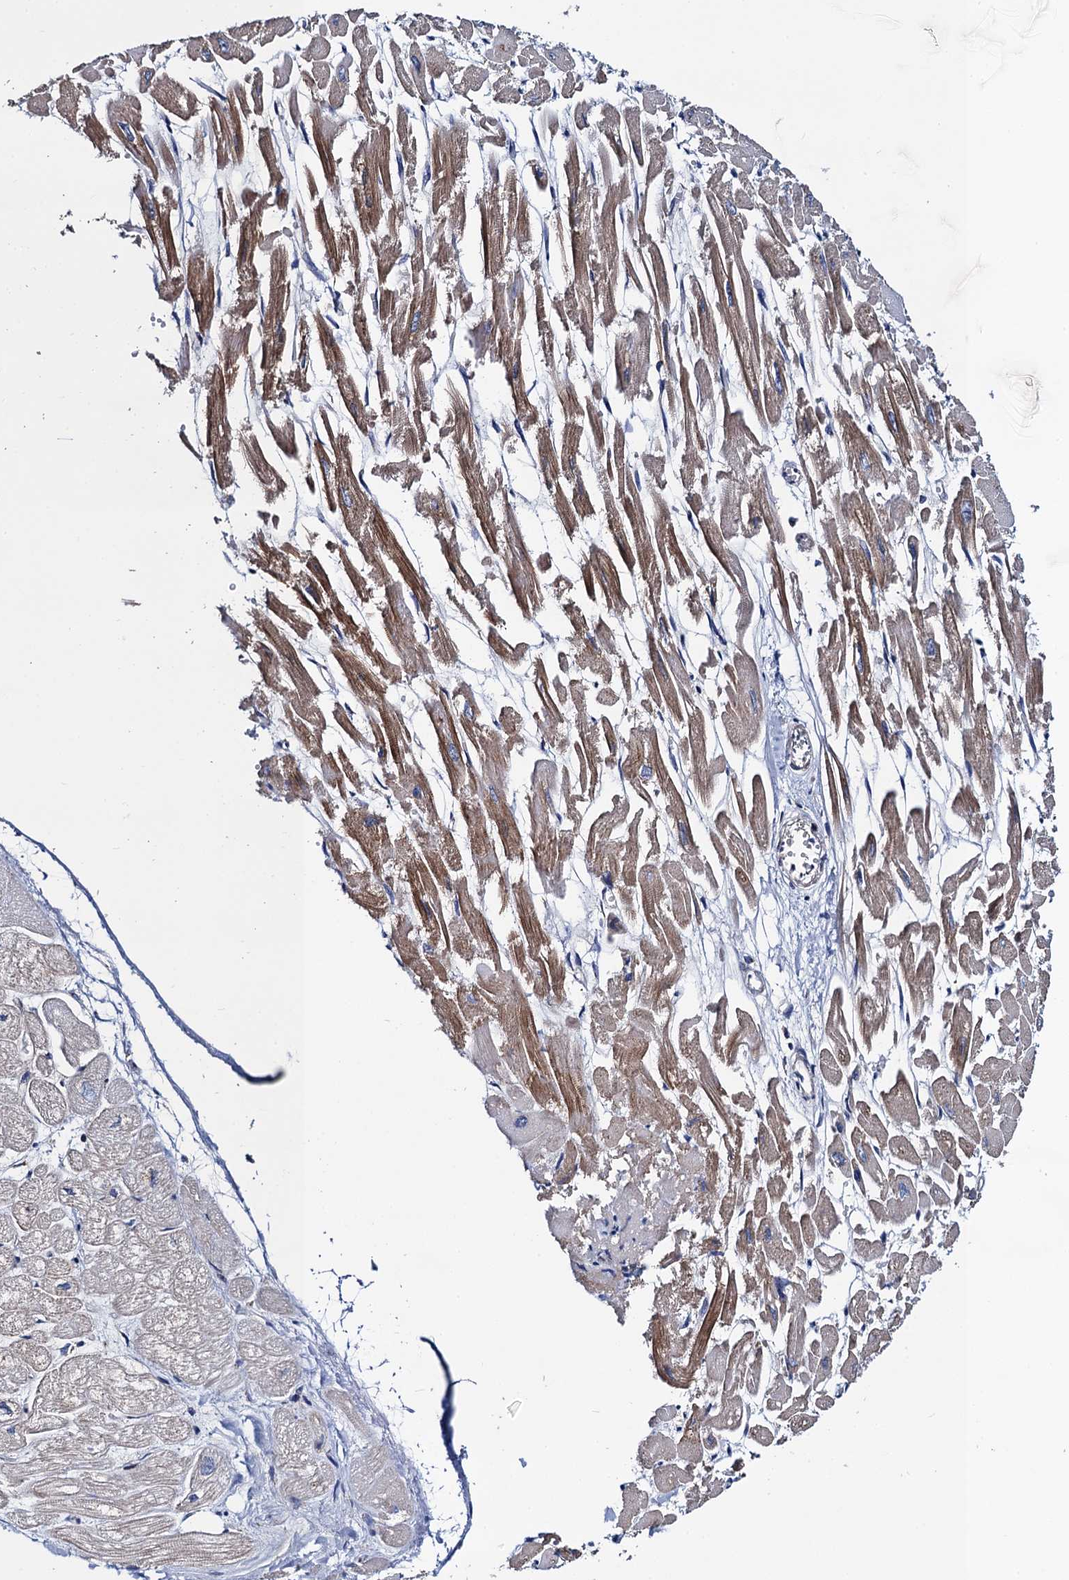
{"staining": {"intensity": "moderate", "quantity": "25%-75%", "location": "cytoplasmic/membranous"}, "tissue": "heart muscle", "cell_type": "Cardiomyocytes", "image_type": "normal", "snomed": [{"axis": "morphology", "description": "Normal tissue, NOS"}, {"axis": "topography", "description": "Heart"}], "caption": "Immunohistochemistry (IHC) staining of benign heart muscle, which reveals medium levels of moderate cytoplasmic/membranous expression in about 25%-75% of cardiomyocytes indicating moderate cytoplasmic/membranous protein staining. The staining was performed using DAB (3,3'-diaminobenzidine) (brown) for protein detection and nuclei were counterstained in hematoxylin (blue).", "gene": "PGLS", "patient": {"sex": "male", "age": 54}}